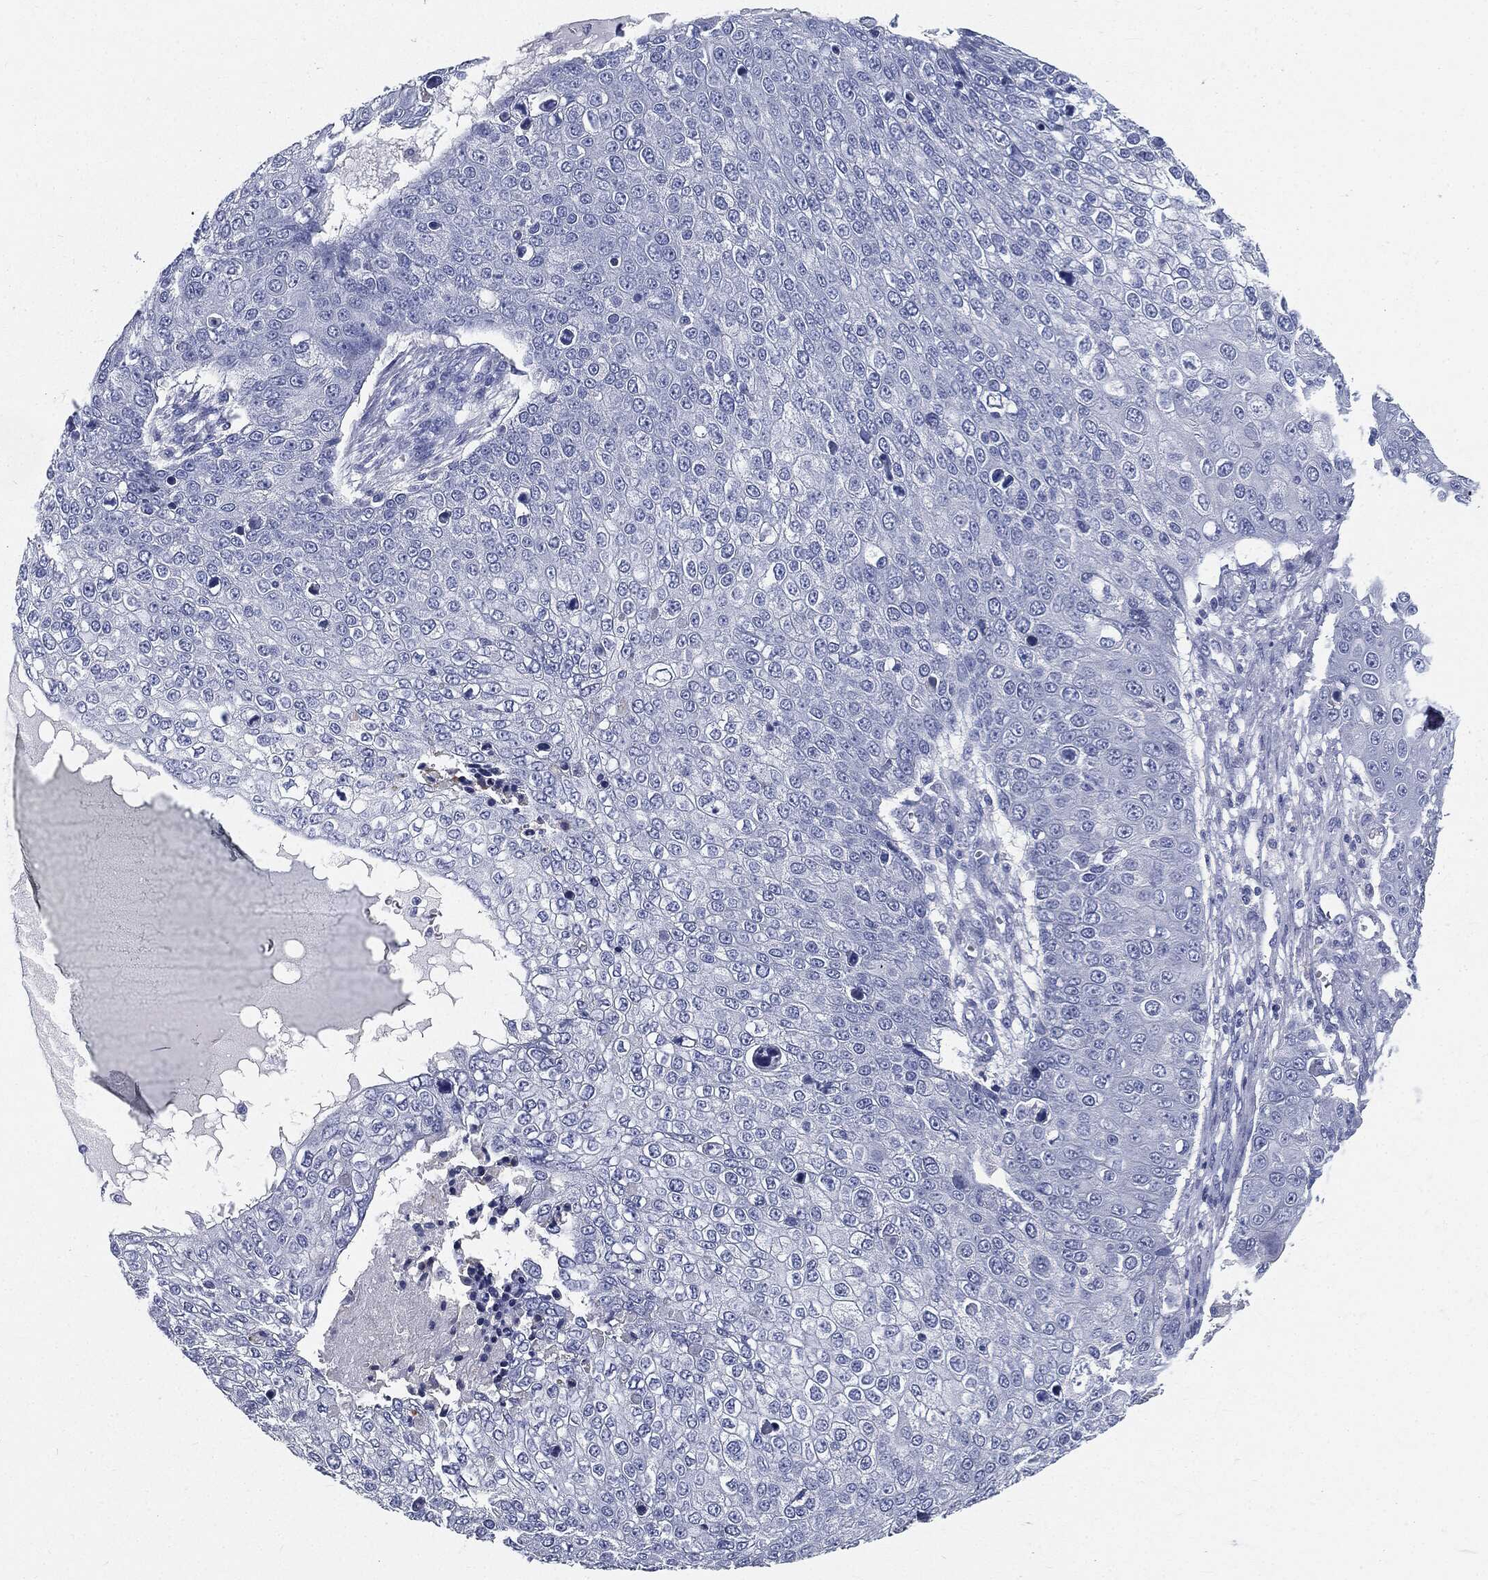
{"staining": {"intensity": "negative", "quantity": "none", "location": "none"}, "tissue": "skin cancer", "cell_type": "Tumor cells", "image_type": "cancer", "snomed": [{"axis": "morphology", "description": "Squamous cell carcinoma, NOS"}, {"axis": "topography", "description": "Skin"}], "caption": "Tumor cells are negative for protein expression in human skin squamous cell carcinoma.", "gene": "CUZD1", "patient": {"sex": "male", "age": 71}}